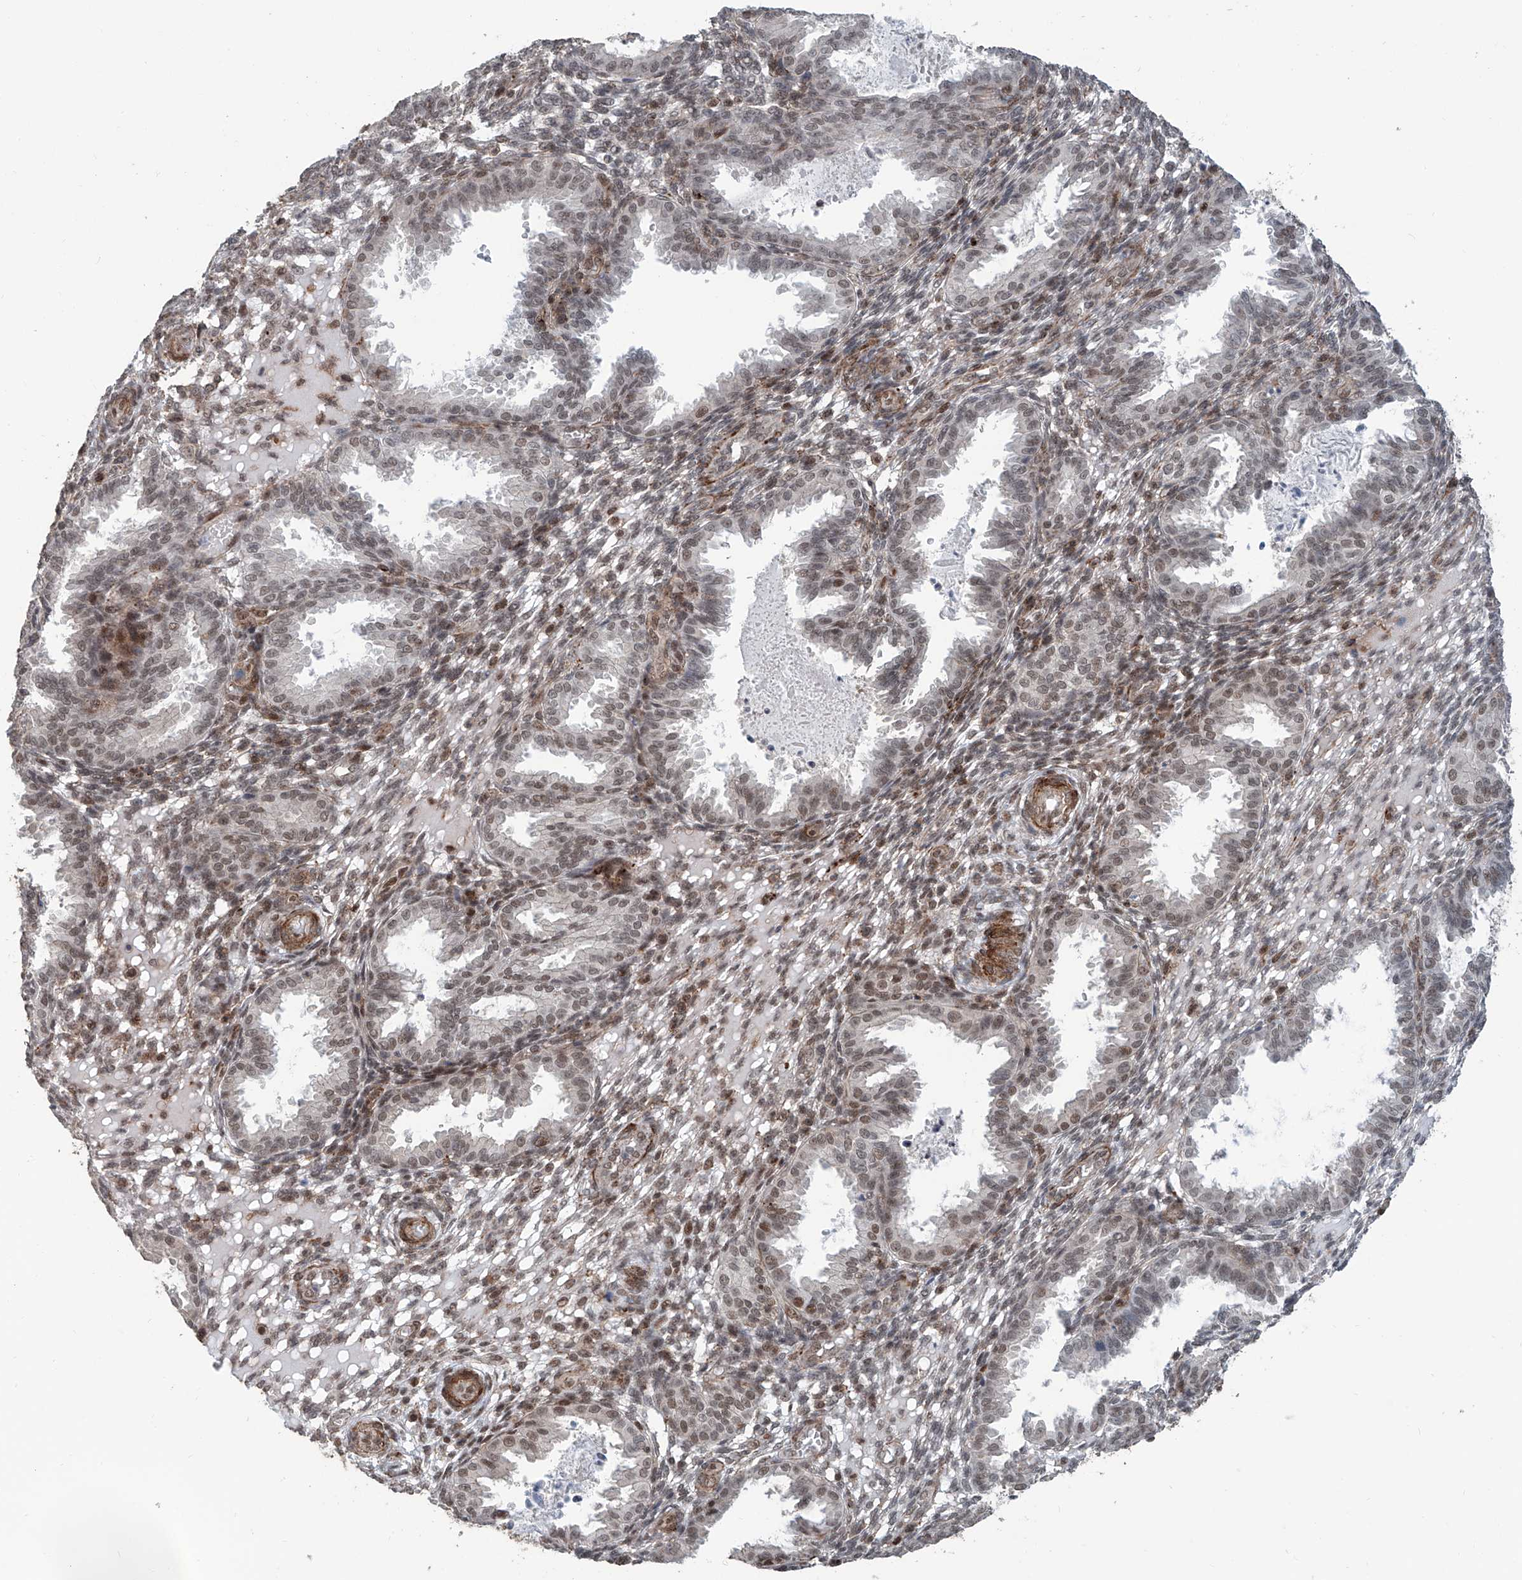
{"staining": {"intensity": "weak", "quantity": "25%-75%", "location": "nuclear"}, "tissue": "endometrium", "cell_type": "Cells in endometrial stroma", "image_type": "normal", "snomed": [{"axis": "morphology", "description": "Normal tissue, NOS"}, {"axis": "topography", "description": "Endometrium"}], "caption": "Endometrium stained with DAB immunohistochemistry demonstrates low levels of weak nuclear positivity in approximately 25%-75% of cells in endometrial stroma. (DAB (3,3'-diaminobenzidine) = brown stain, brightfield microscopy at high magnification).", "gene": "SDE2", "patient": {"sex": "female", "age": 33}}